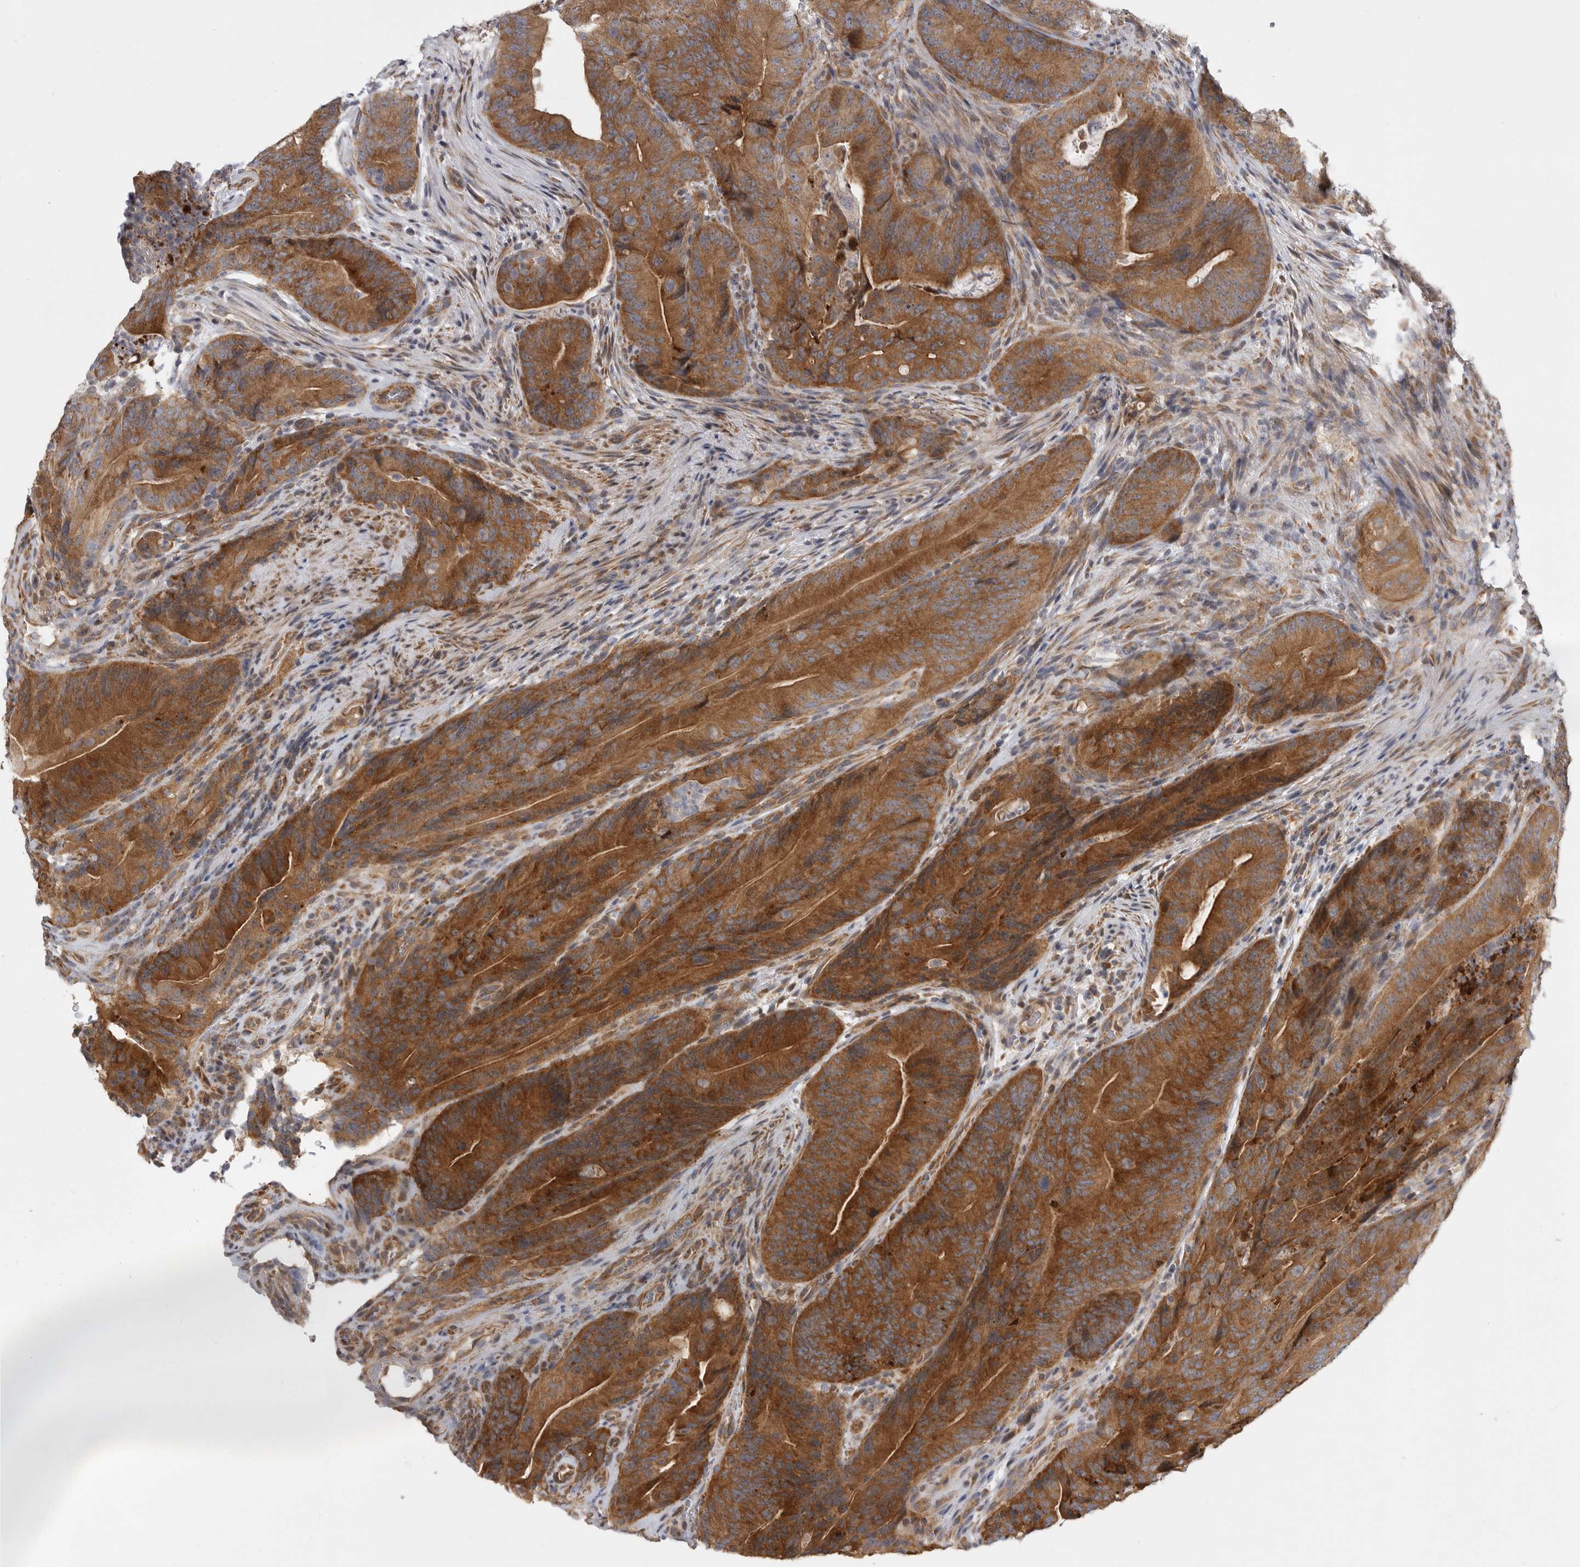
{"staining": {"intensity": "moderate", "quantity": ">75%", "location": "cytoplasmic/membranous"}, "tissue": "colorectal cancer", "cell_type": "Tumor cells", "image_type": "cancer", "snomed": [{"axis": "morphology", "description": "Normal tissue, NOS"}, {"axis": "topography", "description": "Colon"}], "caption": "Human colorectal cancer stained with a protein marker displays moderate staining in tumor cells.", "gene": "FBXO43", "patient": {"sex": "female", "age": 82}}